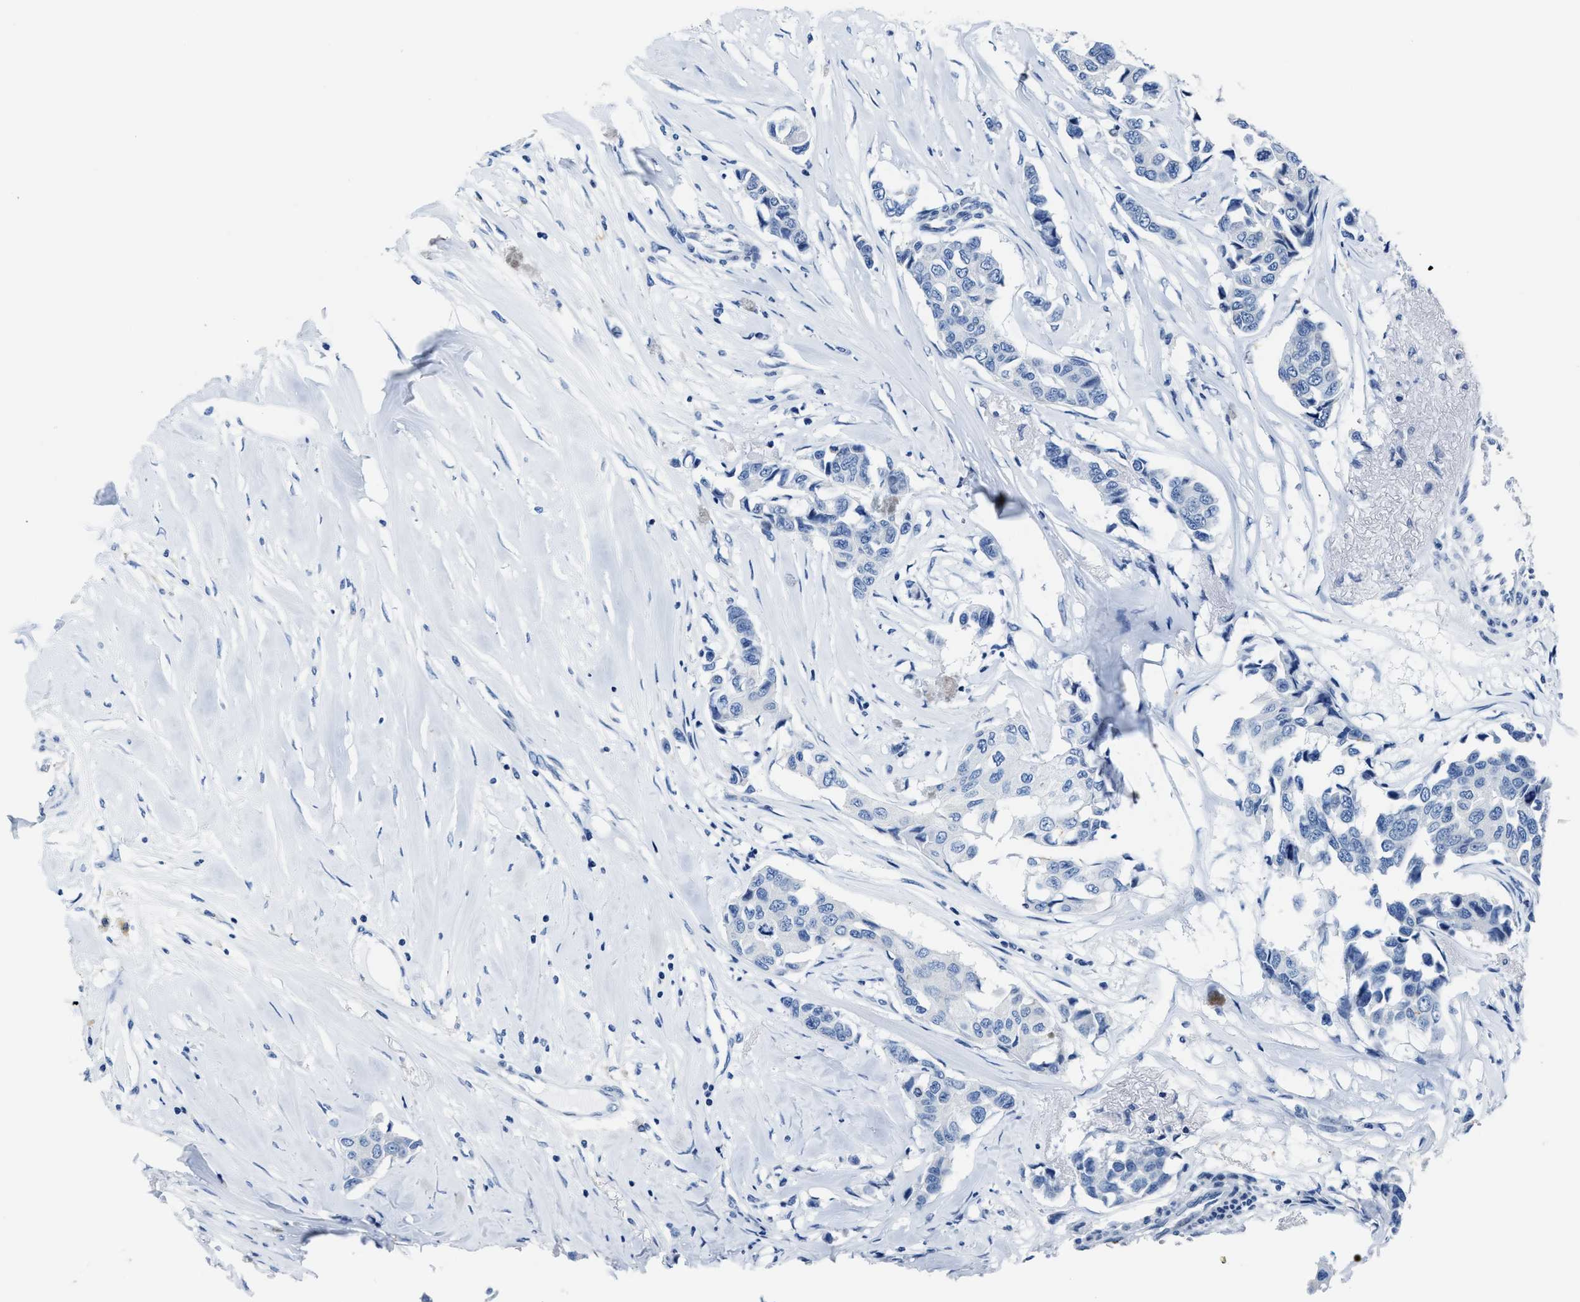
{"staining": {"intensity": "negative", "quantity": "none", "location": "none"}, "tissue": "breast cancer", "cell_type": "Tumor cells", "image_type": "cancer", "snomed": [{"axis": "morphology", "description": "Duct carcinoma"}, {"axis": "topography", "description": "Breast"}], "caption": "The histopathology image demonstrates no significant staining in tumor cells of breast cancer. Nuclei are stained in blue.", "gene": "ASZ1", "patient": {"sex": "female", "age": 80}}